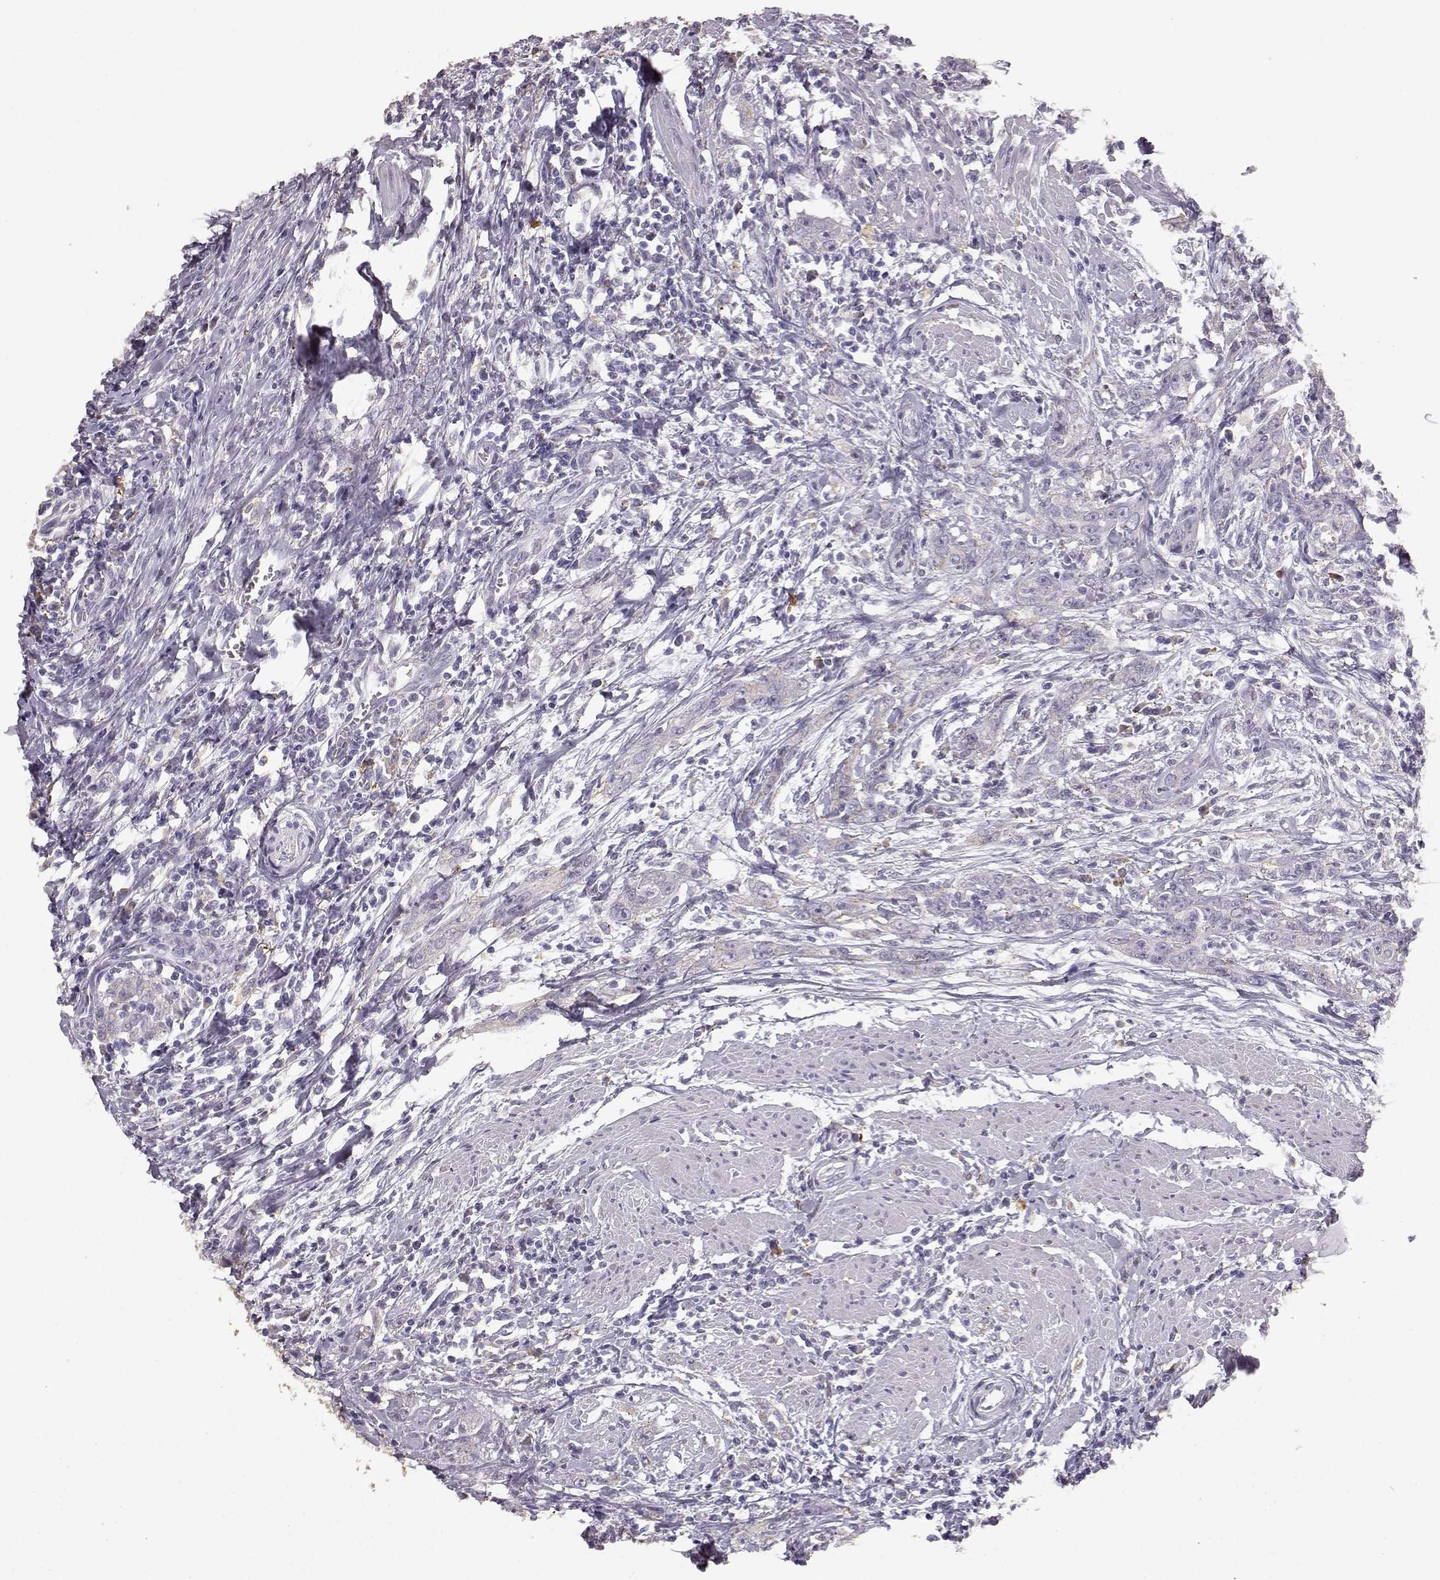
{"staining": {"intensity": "weak", "quantity": "25%-75%", "location": "cytoplasmic/membranous"}, "tissue": "urothelial cancer", "cell_type": "Tumor cells", "image_type": "cancer", "snomed": [{"axis": "morphology", "description": "Urothelial carcinoma, High grade"}, {"axis": "topography", "description": "Urinary bladder"}], "caption": "Urothelial cancer stained with a brown dye reveals weak cytoplasmic/membranous positive staining in about 25%-75% of tumor cells.", "gene": "GABRG3", "patient": {"sex": "male", "age": 83}}